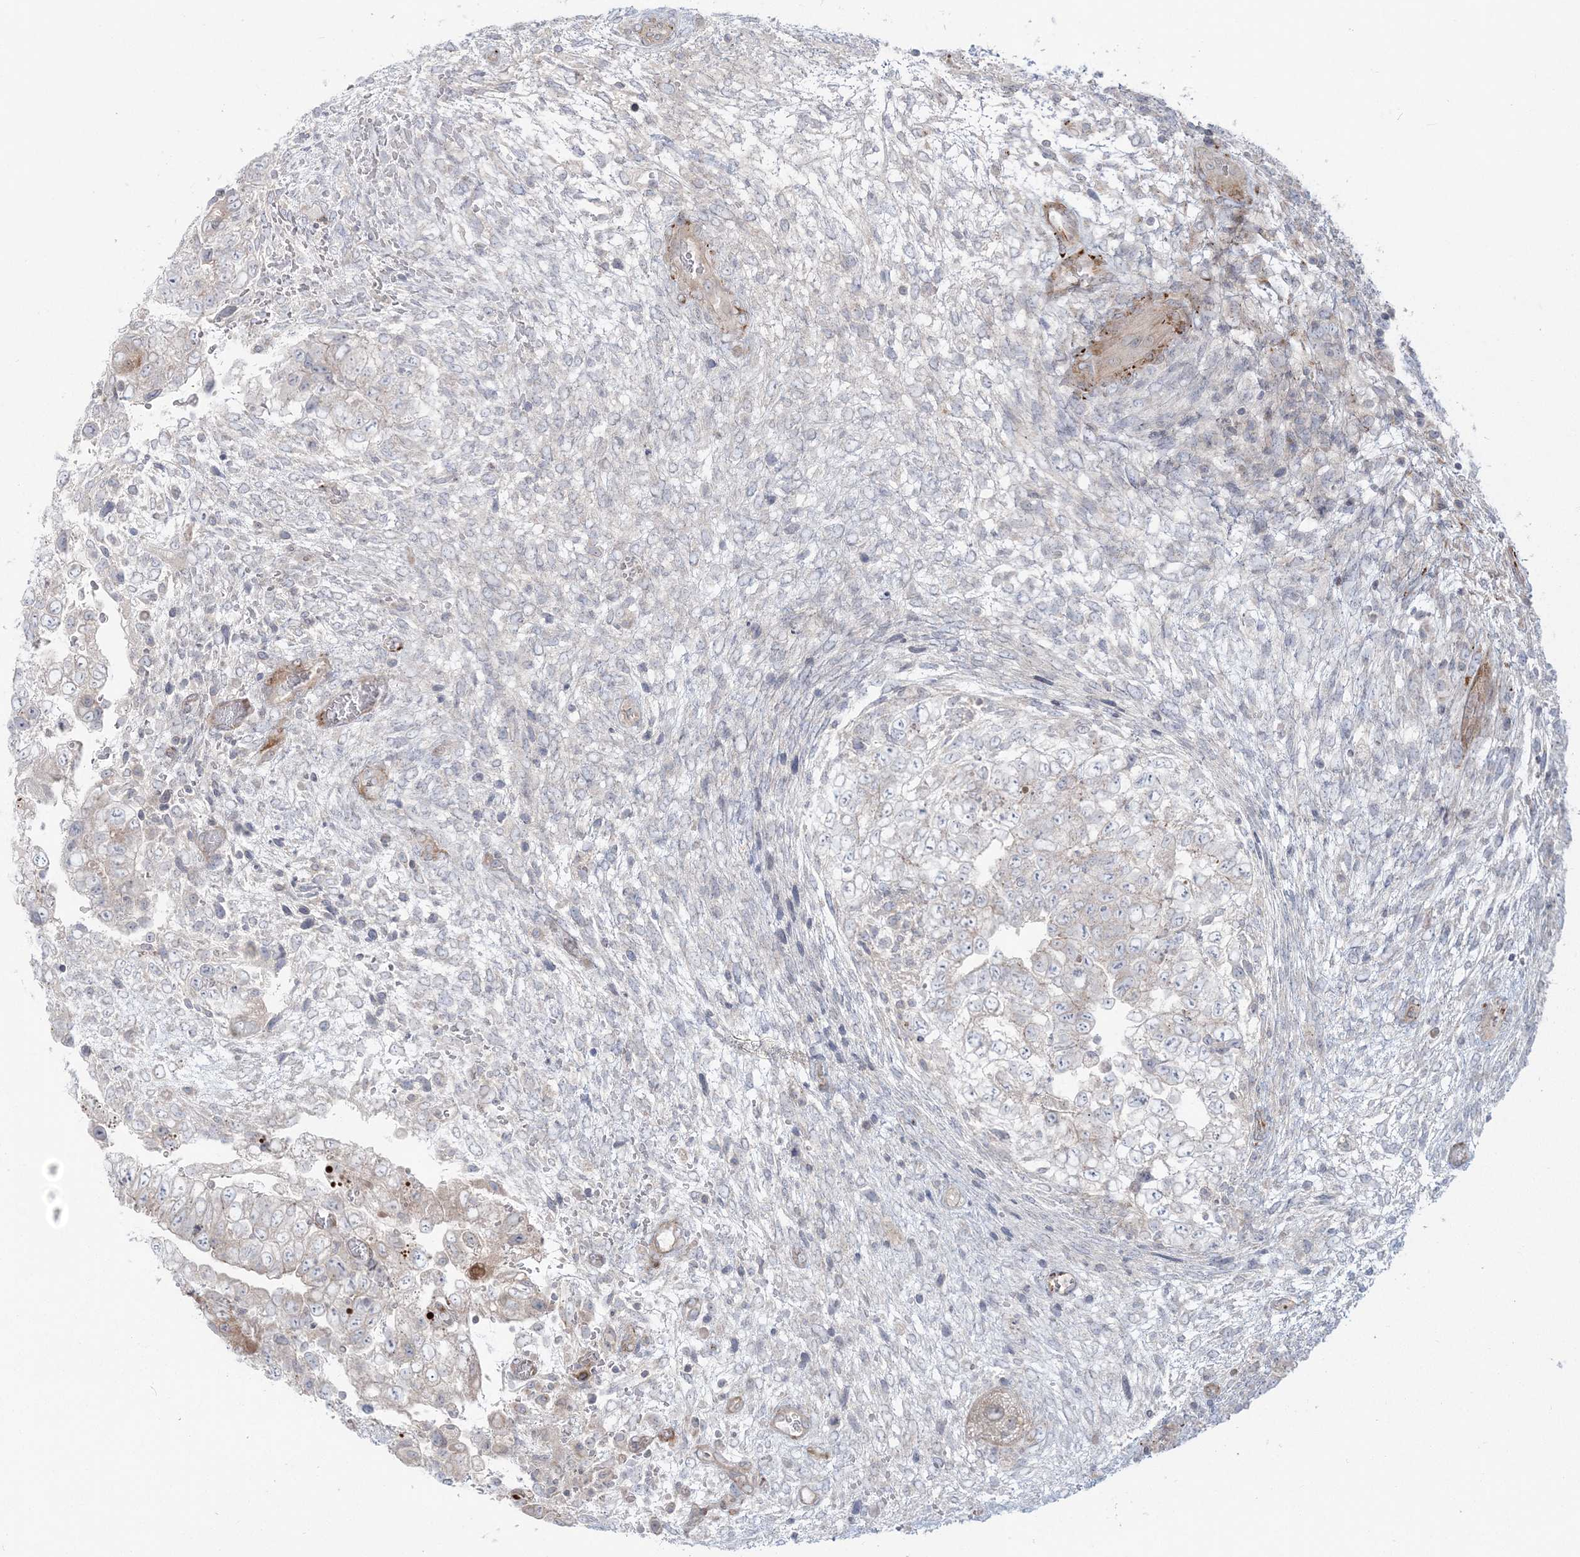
{"staining": {"intensity": "weak", "quantity": "<25%", "location": "cytoplasmic/membranous"}, "tissue": "testis cancer", "cell_type": "Tumor cells", "image_type": "cancer", "snomed": [{"axis": "morphology", "description": "Carcinoma, Embryonal, NOS"}, {"axis": "topography", "description": "Testis"}], "caption": "IHC image of neoplastic tissue: testis cancer stained with DAB demonstrates no significant protein positivity in tumor cells. The staining was performed using DAB (3,3'-diaminobenzidine) to visualize the protein expression in brown, while the nuclei were stained in blue with hematoxylin (Magnification: 20x).", "gene": "NUDT9", "patient": {"sex": "male", "age": 37}}